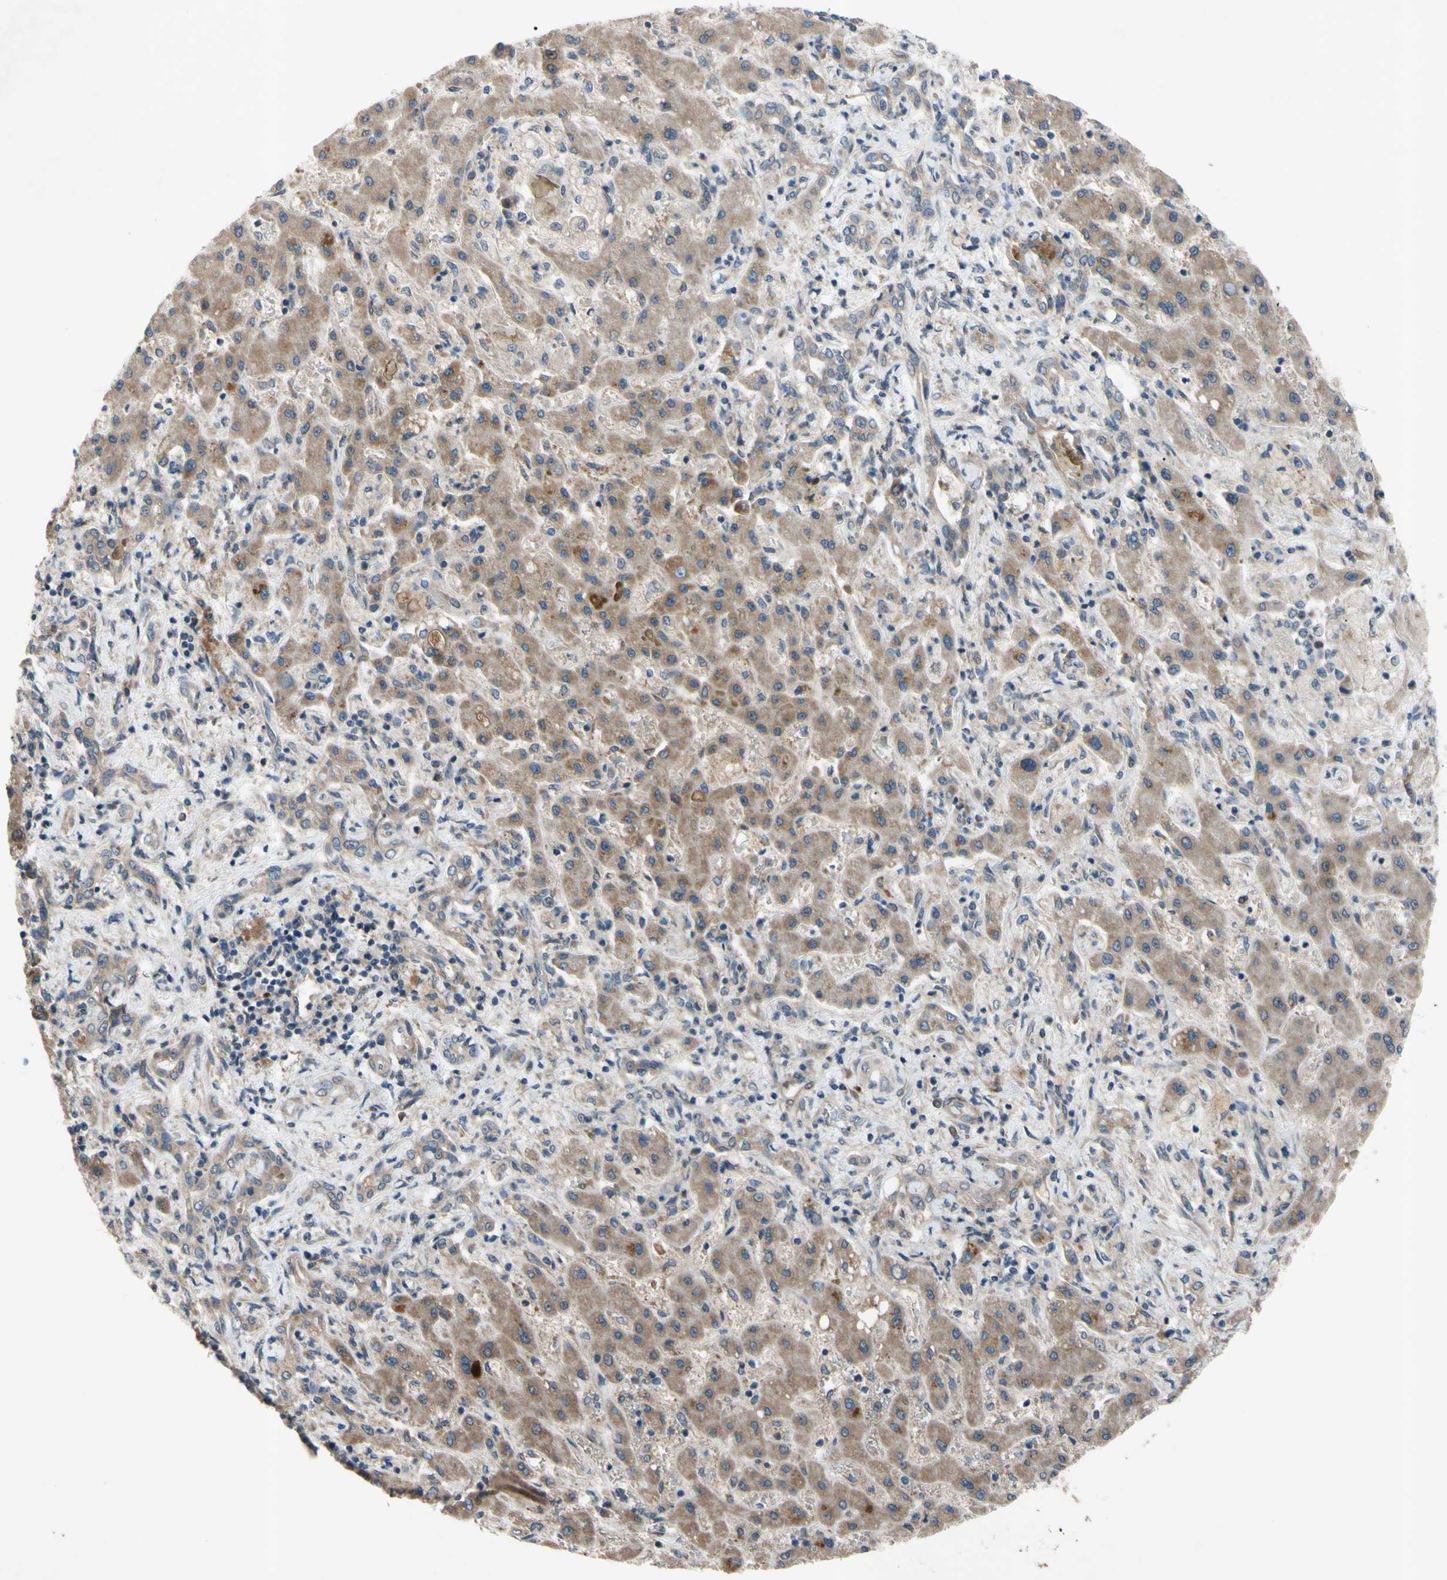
{"staining": {"intensity": "moderate", "quantity": ">75%", "location": "cytoplasmic/membranous"}, "tissue": "liver cancer", "cell_type": "Tumor cells", "image_type": "cancer", "snomed": [{"axis": "morphology", "description": "Cholangiocarcinoma"}, {"axis": "topography", "description": "Liver"}], "caption": "A brown stain labels moderate cytoplasmic/membranous positivity of a protein in liver cancer (cholangiocarcinoma) tumor cells.", "gene": "SVIL", "patient": {"sex": "male", "age": 50}}